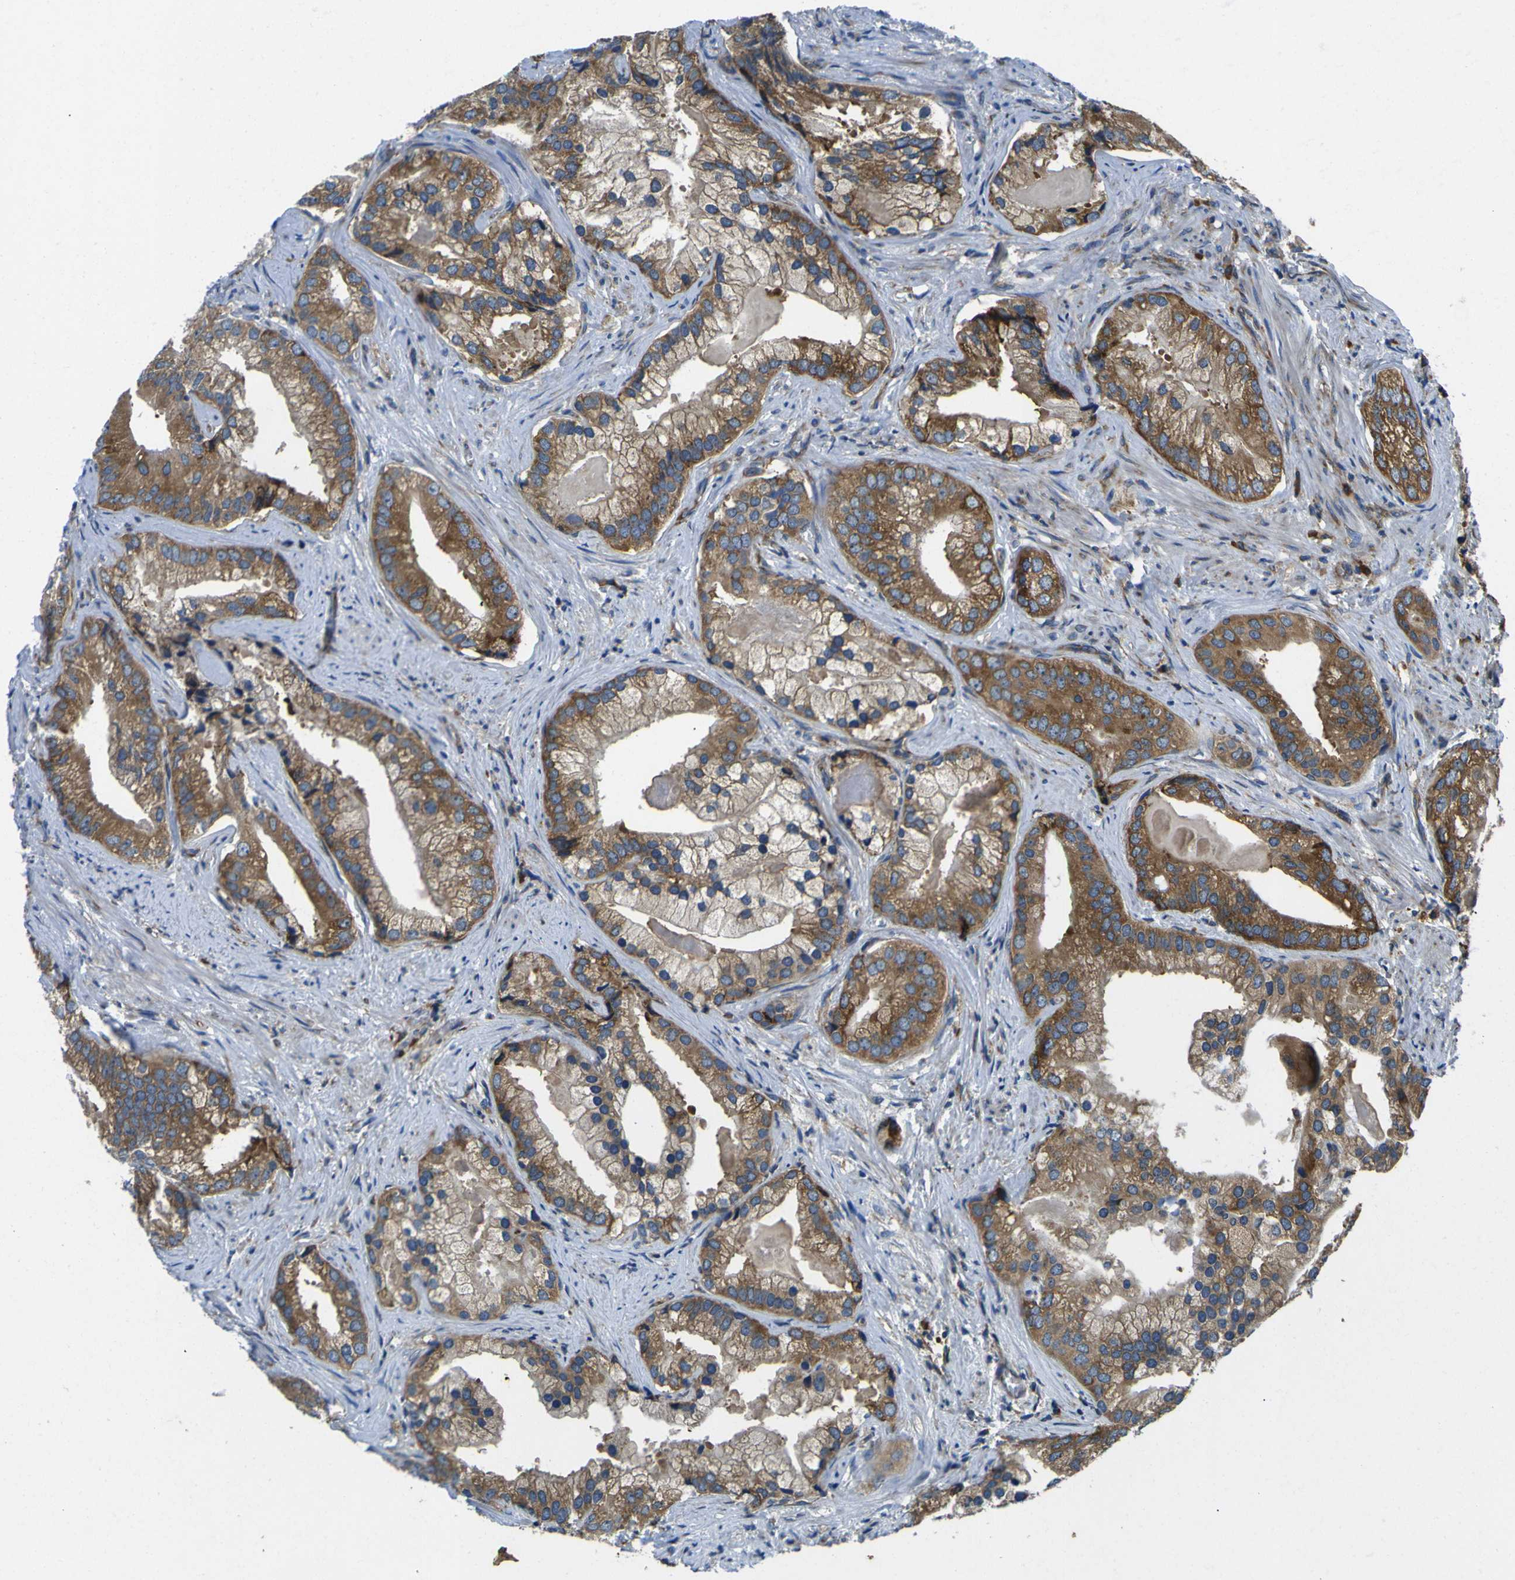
{"staining": {"intensity": "strong", "quantity": ">75%", "location": "cytoplasmic/membranous"}, "tissue": "prostate cancer", "cell_type": "Tumor cells", "image_type": "cancer", "snomed": [{"axis": "morphology", "description": "Adenocarcinoma, Low grade"}, {"axis": "topography", "description": "Prostate"}], "caption": "Strong cytoplasmic/membranous protein positivity is appreciated in approximately >75% of tumor cells in prostate low-grade adenocarcinoma.", "gene": "RPSA", "patient": {"sex": "male", "age": 71}}